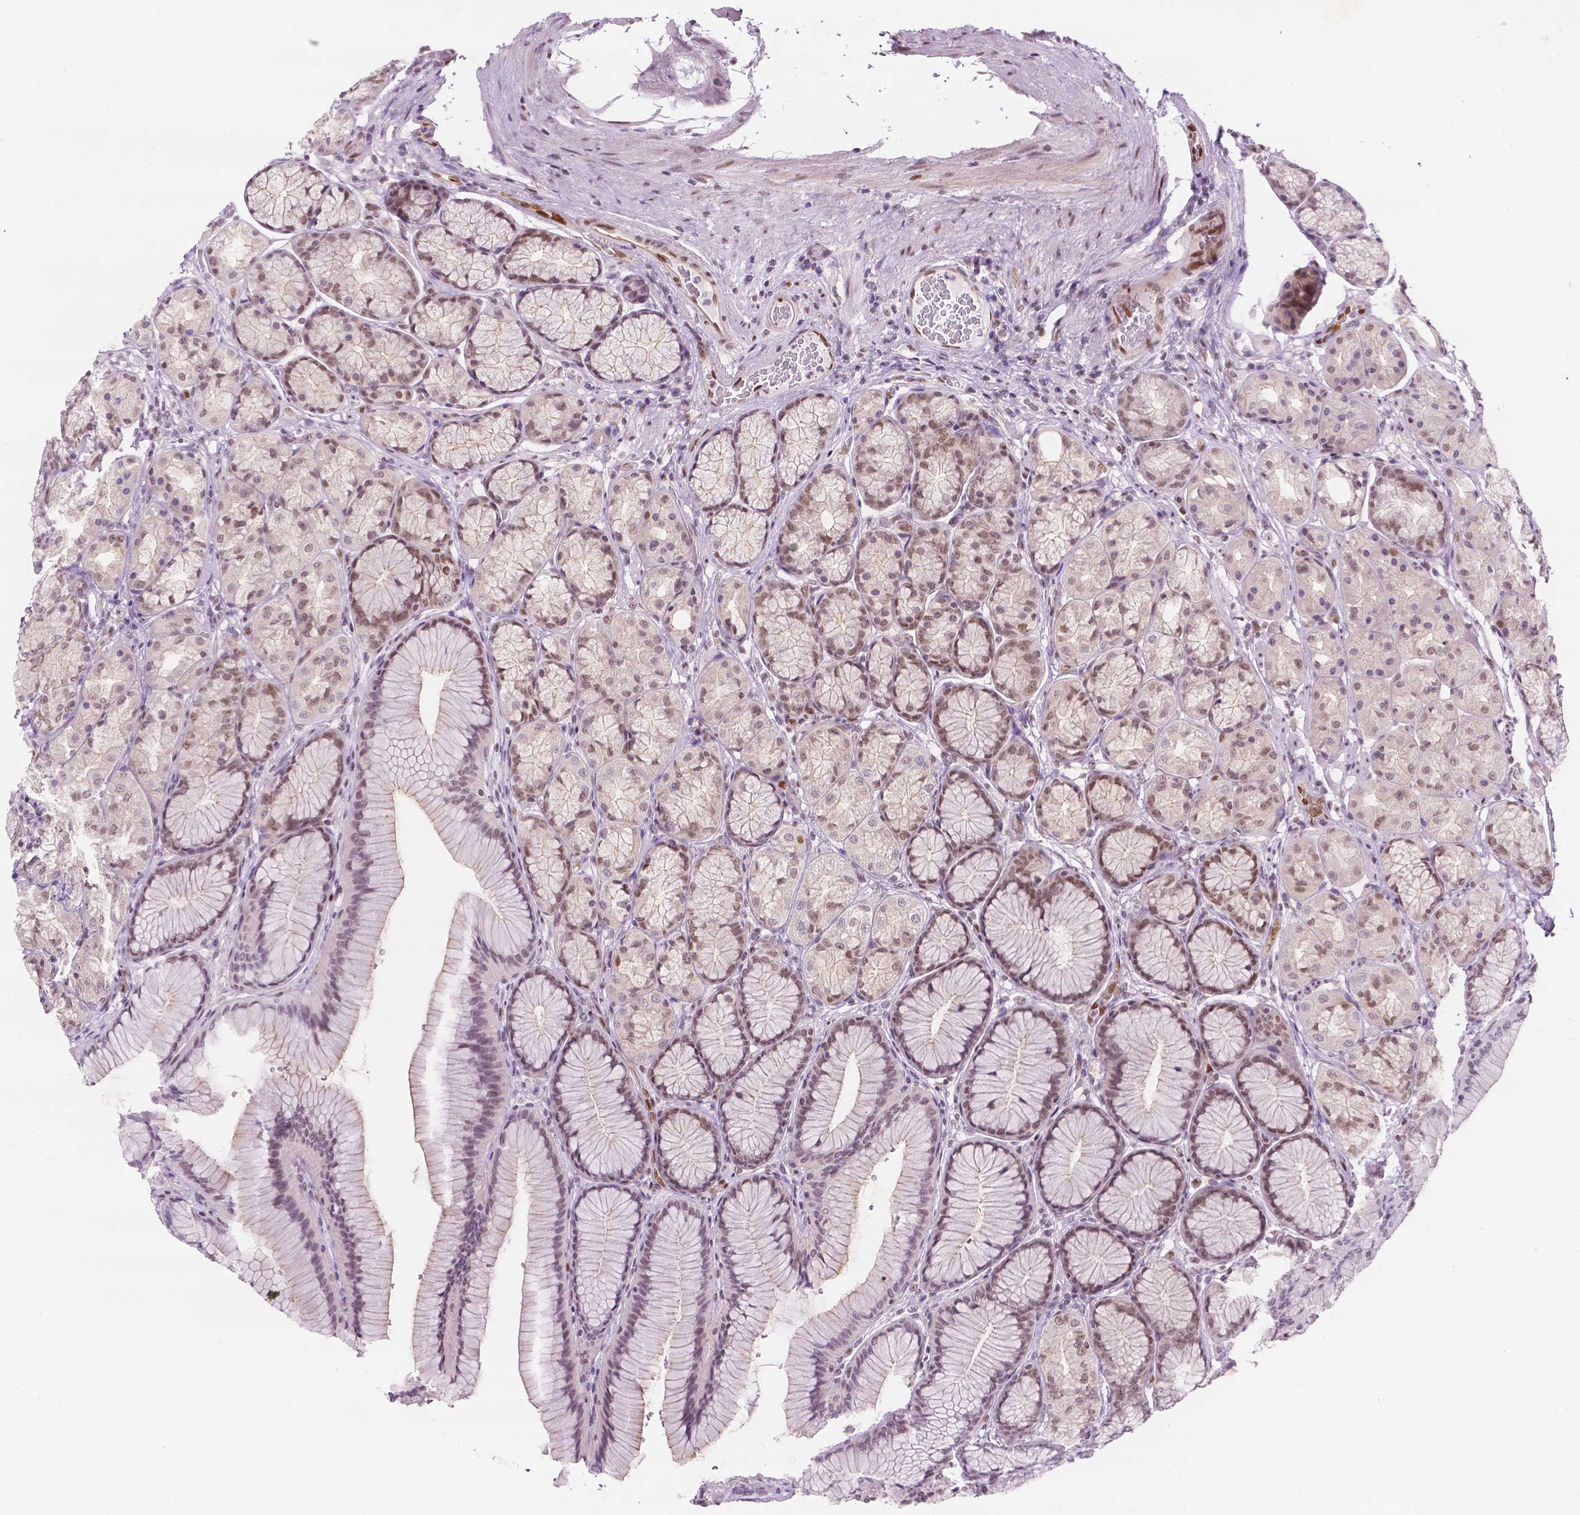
{"staining": {"intensity": "weak", "quantity": "25%-75%", "location": "nuclear"}, "tissue": "stomach", "cell_type": "Glandular cells", "image_type": "normal", "snomed": [{"axis": "morphology", "description": "Normal tissue, NOS"}, {"axis": "morphology", "description": "Adenocarcinoma, NOS"}, {"axis": "morphology", "description": "Adenocarcinoma, High grade"}, {"axis": "topography", "description": "Stomach, upper"}, {"axis": "topography", "description": "Stomach"}], "caption": "The micrograph displays staining of normal stomach, revealing weak nuclear protein staining (brown color) within glandular cells.", "gene": "ERF", "patient": {"sex": "female", "age": 65}}